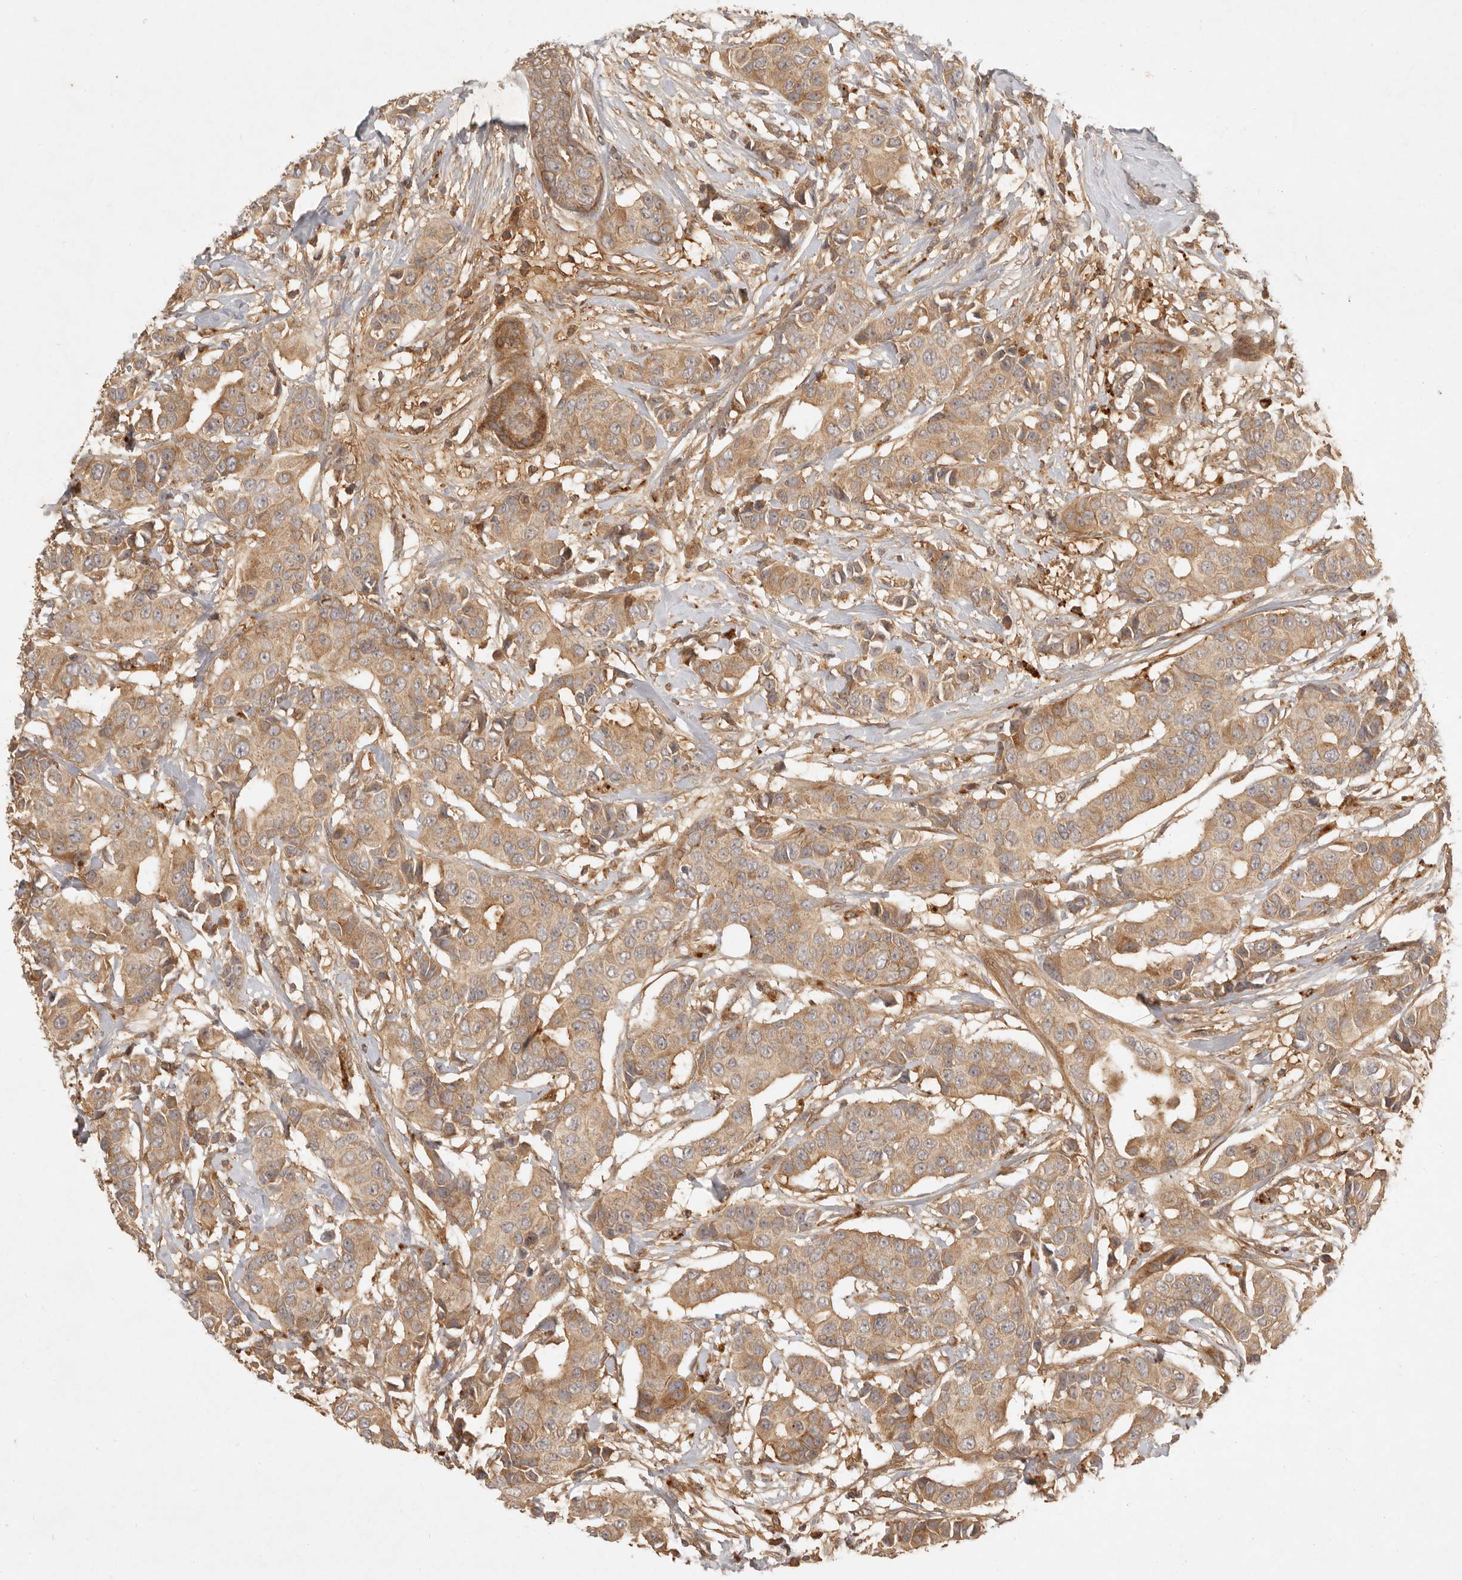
{"staining": {"intensity": "moderate", "quantity": ">75%", "location": "cytoplasmic/membranous"}, "tissue": "breast cancer", "cell_type": "Tumor cells", "image_type": "cancer", "snomed": [{"axis": "morphology", "description": "Normal tissue, NOS"}, {"axis": "morphology", "description": "Duct carcinoma"}, {"axis": "topography", "description": "Breast"}], "caption": "Tumor cells demonstrate medium levels of moderate cytoplasmic/membranous positivity in approximately >75% of cells in breast infiltrating ductal carcinoma.", "gene": "ANKRD61", "patient": {"sex": "female", "age": 39}}